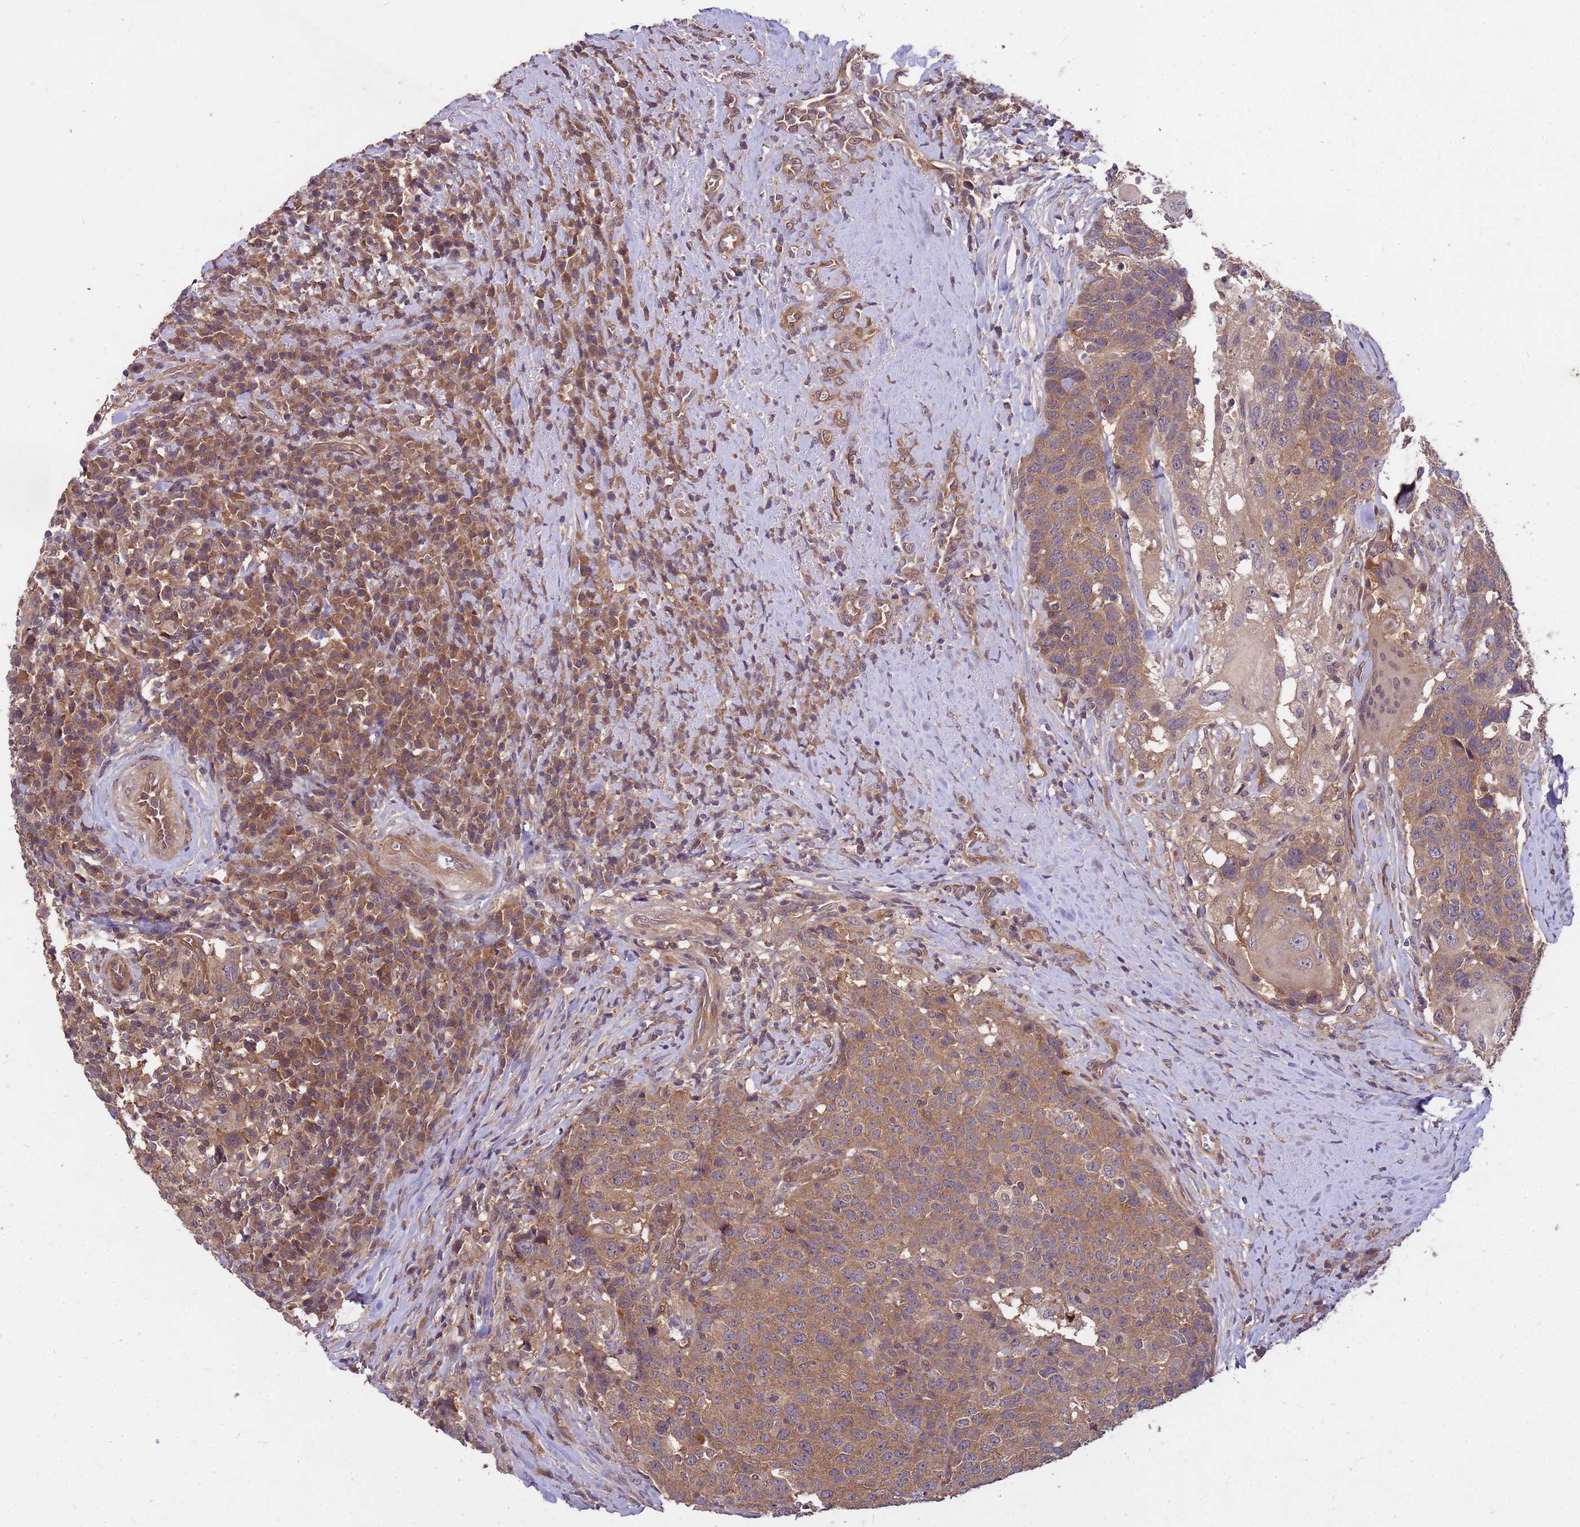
{"staining": {"intensity": "moderate", "quantity": ">75%", "location": "cytoplasmic/membranous"}, "tissue": "head and neck cancer", "cell_type": "Tumor cells", "image_type": "cancer", "snomed": [{"axis": "morphology", "description": "Squamous cell carcinoma, NOS"}, {"axis": "topography", "description": "Head-Neck"}], "caption": "Tumor cells demonstrate moderate cytoplasmic/membranous expression in approximately >75% of cells in head and neck cancer. (Stains: DAB (3,3'-diaminobenzidine) in brown, nuclei in blue, Microscopy: brightfield microscopy at high magnification).", "gene": "PPP2CB", "patient": {"sex": "male", "age": 66}}